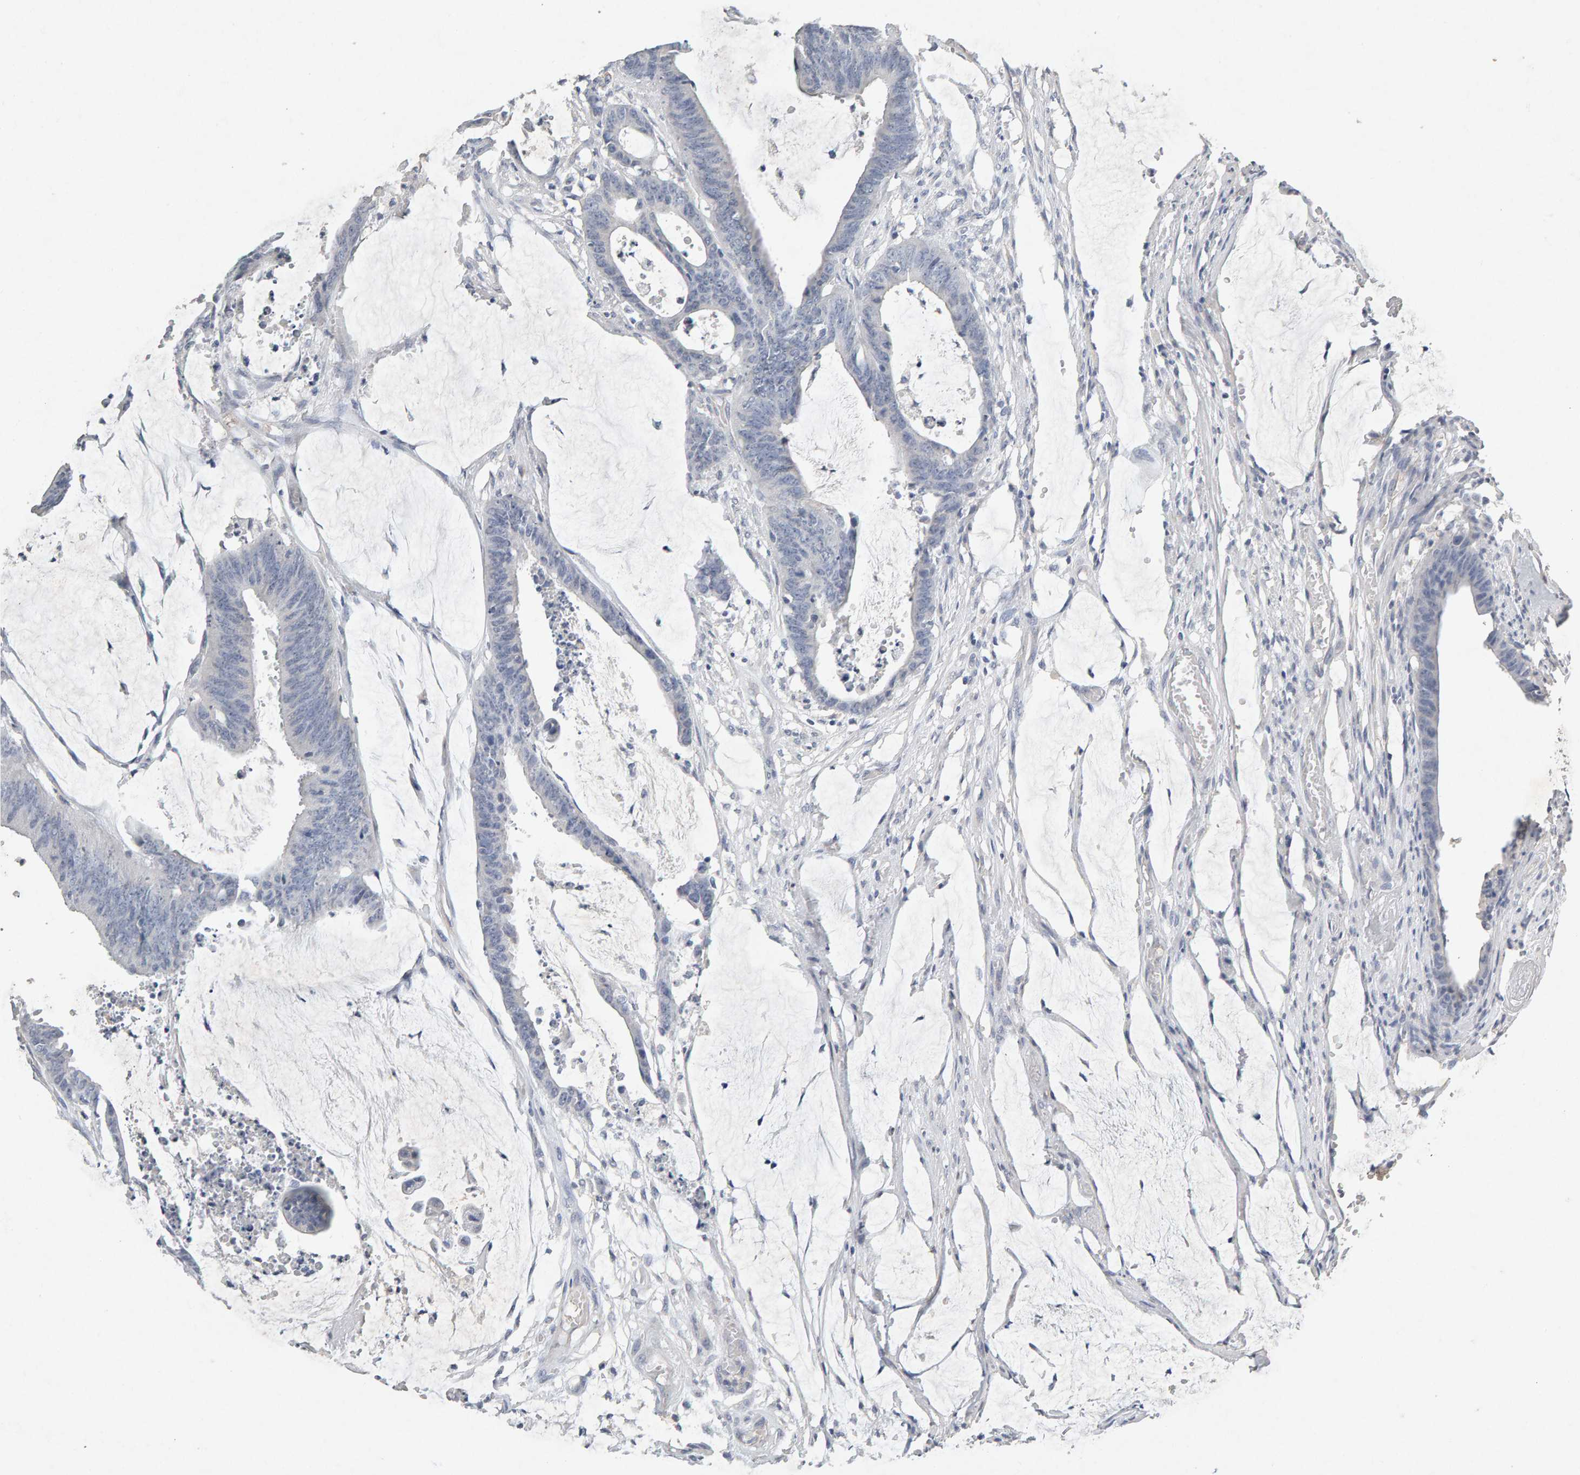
{"staining": {"intensity": "negative", "quantity": "none", "location": "none"}, "tissue": "colorectal cancer", "cell_type": "Tumor cells", "image_type": "cancer", "snomed": [{"axis": "morphology", "description": "Adenocarcinoma, NOS"}, {"axis": "topography", "description": "Rectum"}], "caption": "This histopathology image is of colorectal adenocarcinoma stained with immunohistochemistry to label a protein in brown with the nuclei are counter-stained blue. There is no positivity in tumor cells.", "gene": "PTPRM", "patient": {"sex": "female", "age": 66}}